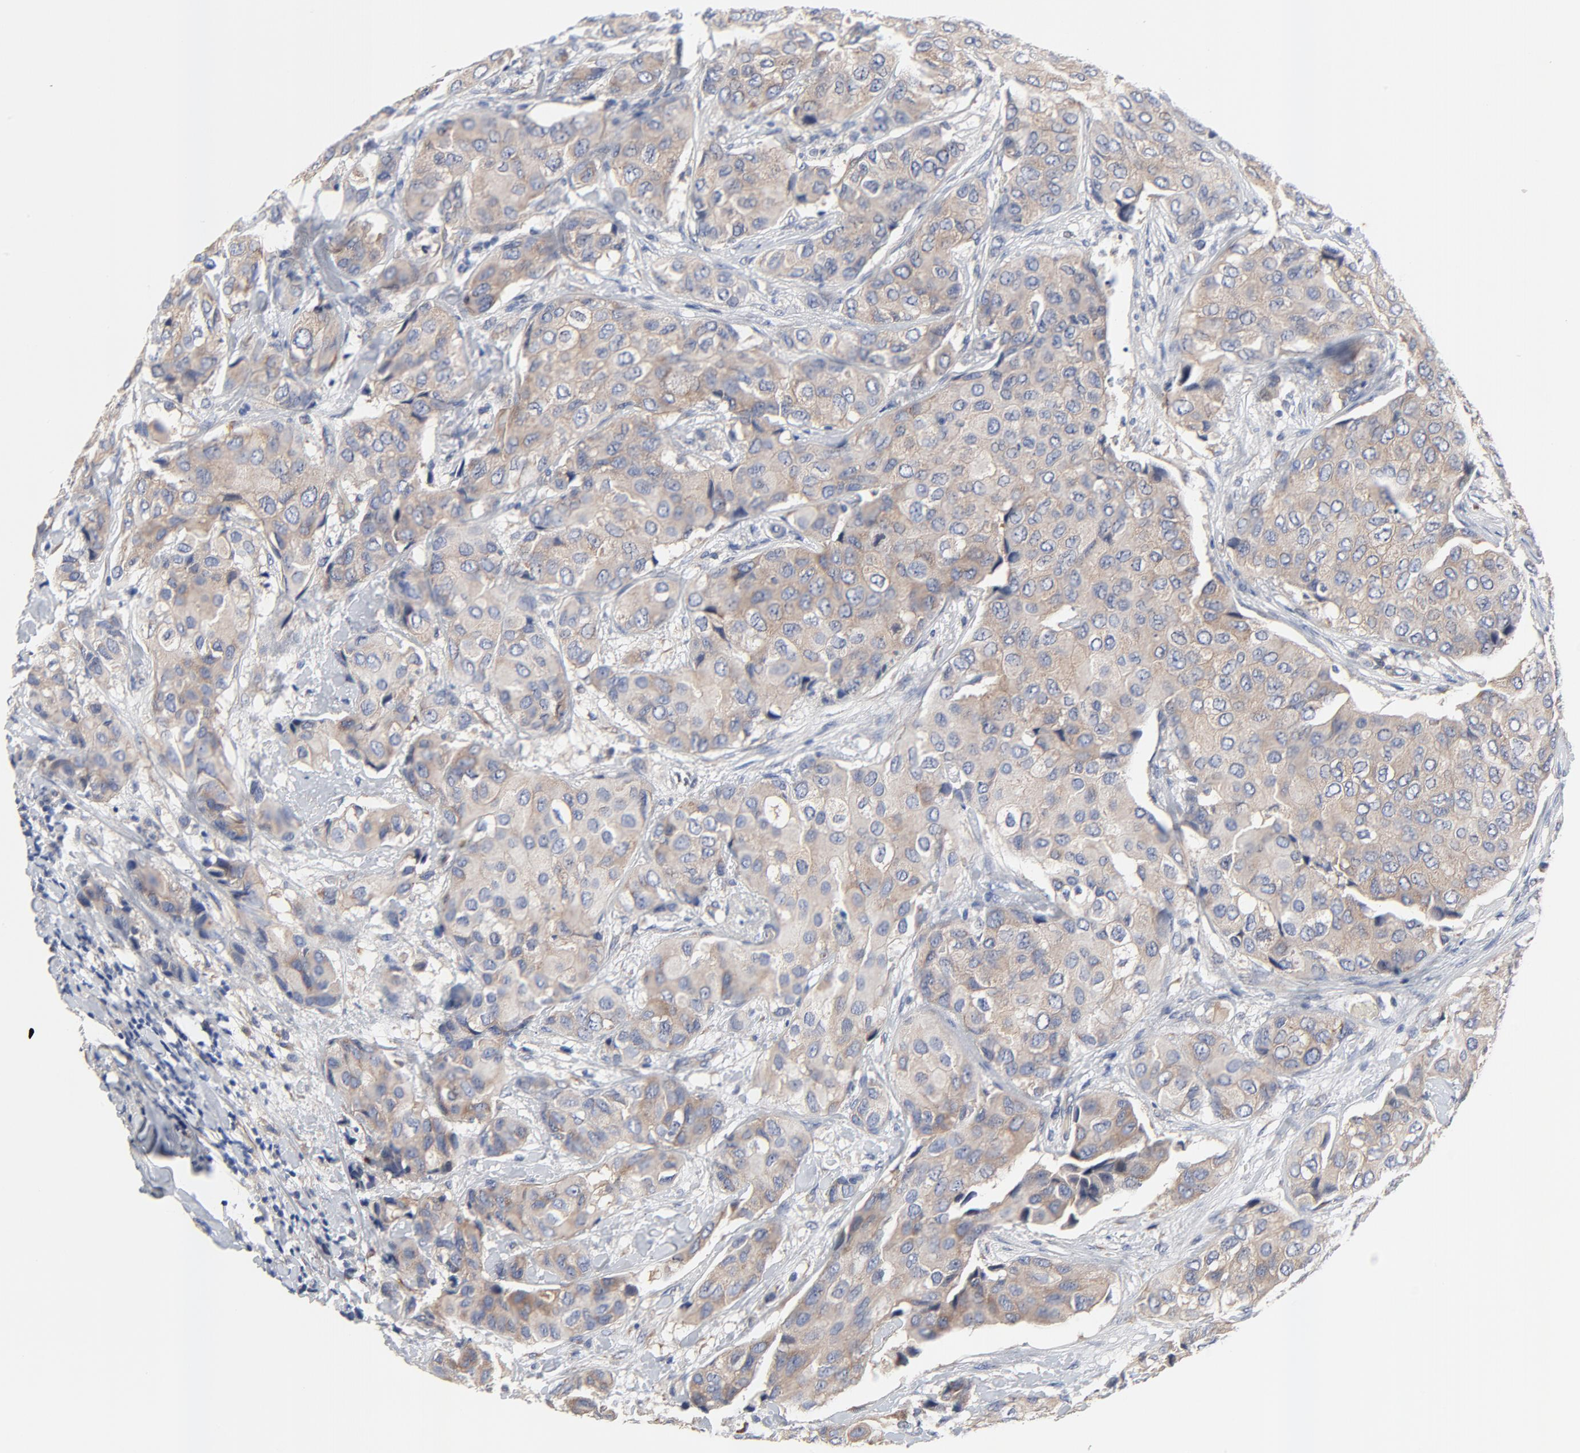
{"staining": {"intensity": "weak", "quantity": ">75%", "location": "cytoplasmic/membranous"}, "tissue": "breast cancer", "cell_type": "Tumor cells", "image_type": "cancer", "snomed": [{"axis": "morphology", "description": "Duct carcinoma"}, {"axis": "topography", "description": "Breast"}], "caption": "This is a photomicrograph of immunohistochemistry staining of intraductal carcinoma (breast), which shows weak staining in the cytoplasmic/membranous of tumor cells.", "gene": "VAV2", "patient": {"sex": "female", "age": 68}}